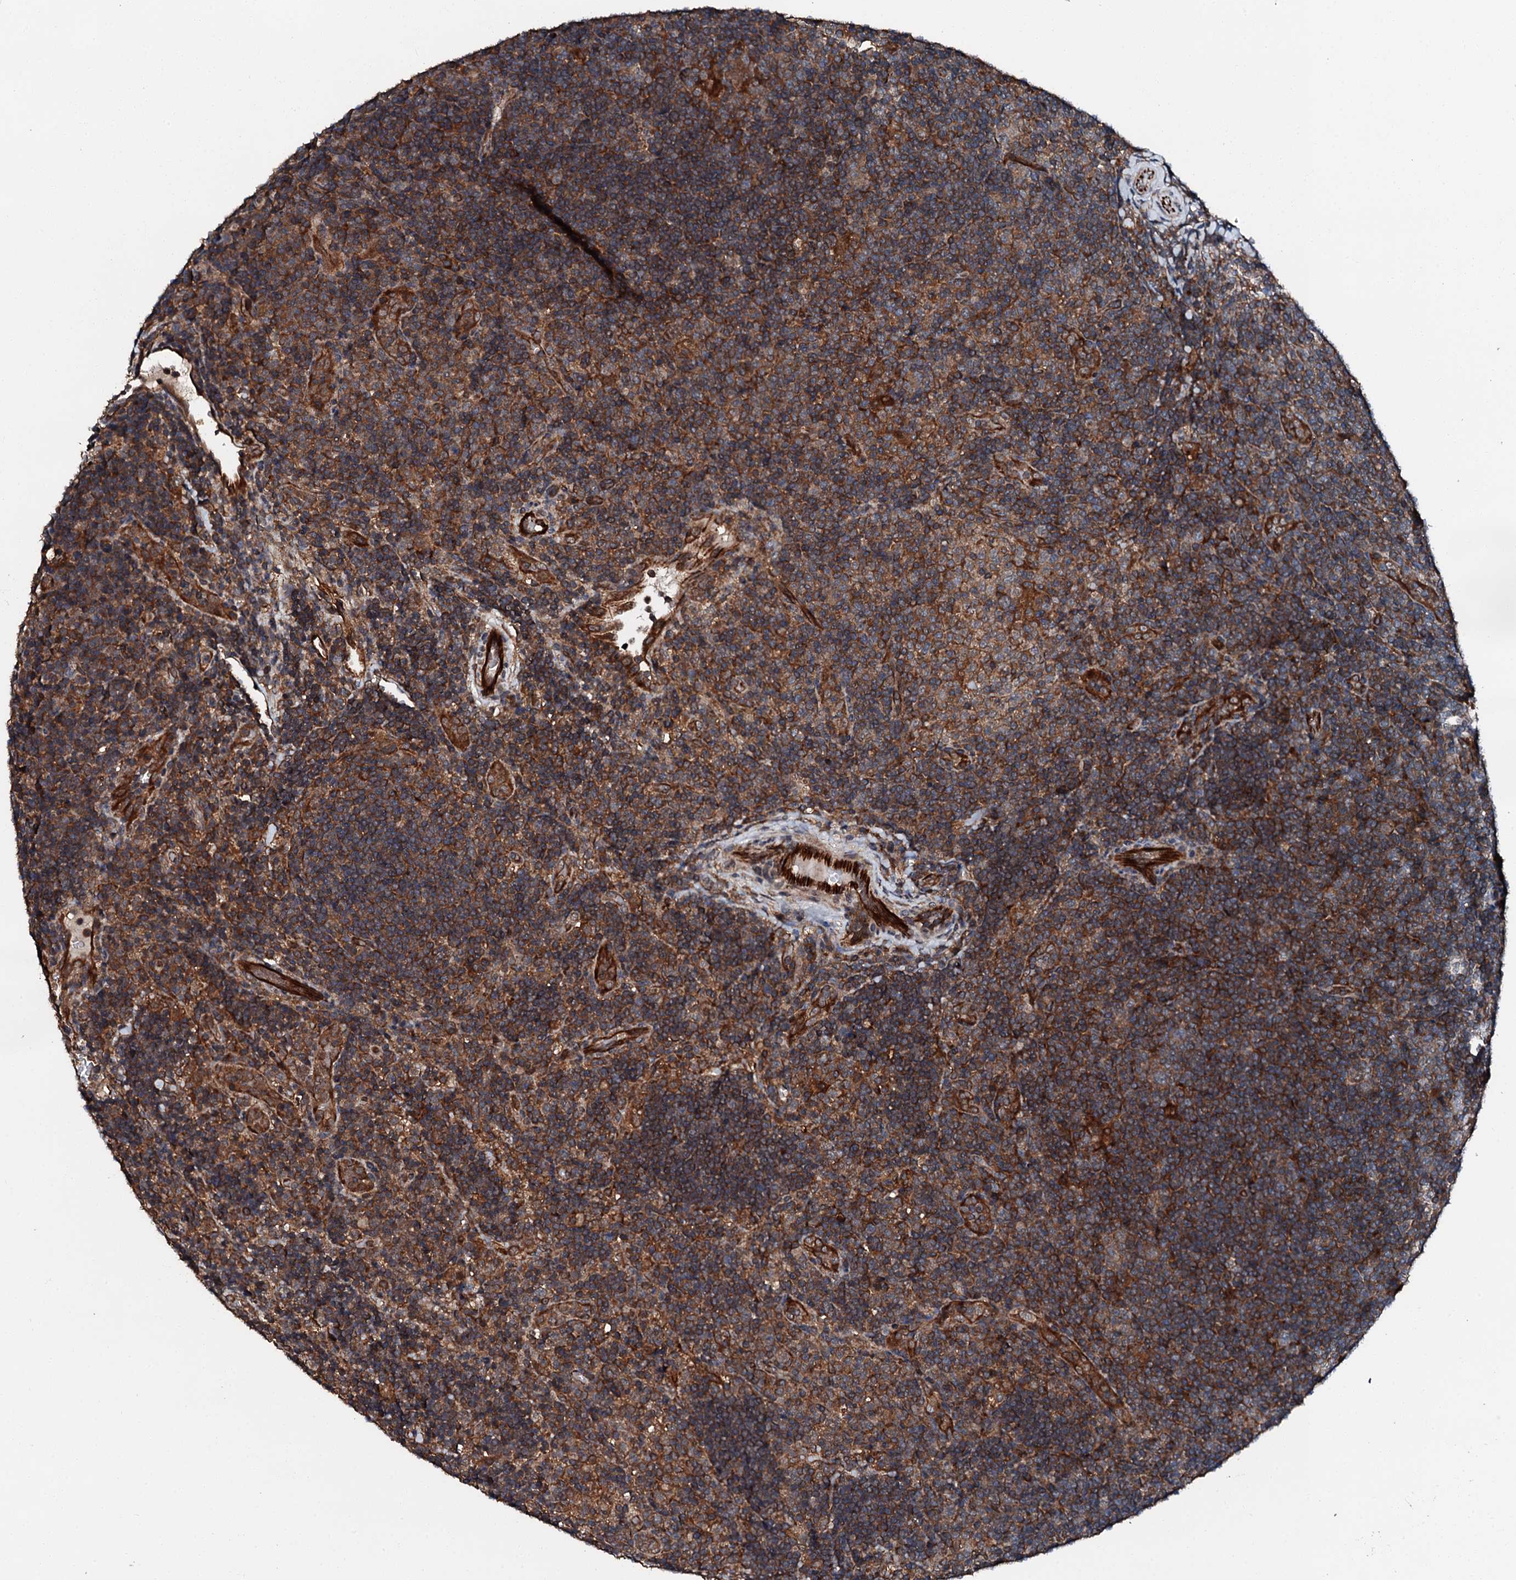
{"staining": {"intensity": "weak", "quantity": ">75%", "location": "cytoplasmic/membranous"}, "tissue": "lymphoma", "cell_type": "Tumor cells", "image_type": "cancer", "snomed": [{"axis": "morphology", "description": "Hodgkin's disease, NOS"}, {"axis": "topography", "description": "Lymph node"}], "caption": "Protein expression analysis of human Hodgkin's disease reveals weak cytoplasmic/membranous expression in about >75% of tumor cells.", "gene": "FGD4", "patient": {"sex": "female", "age": 57}}